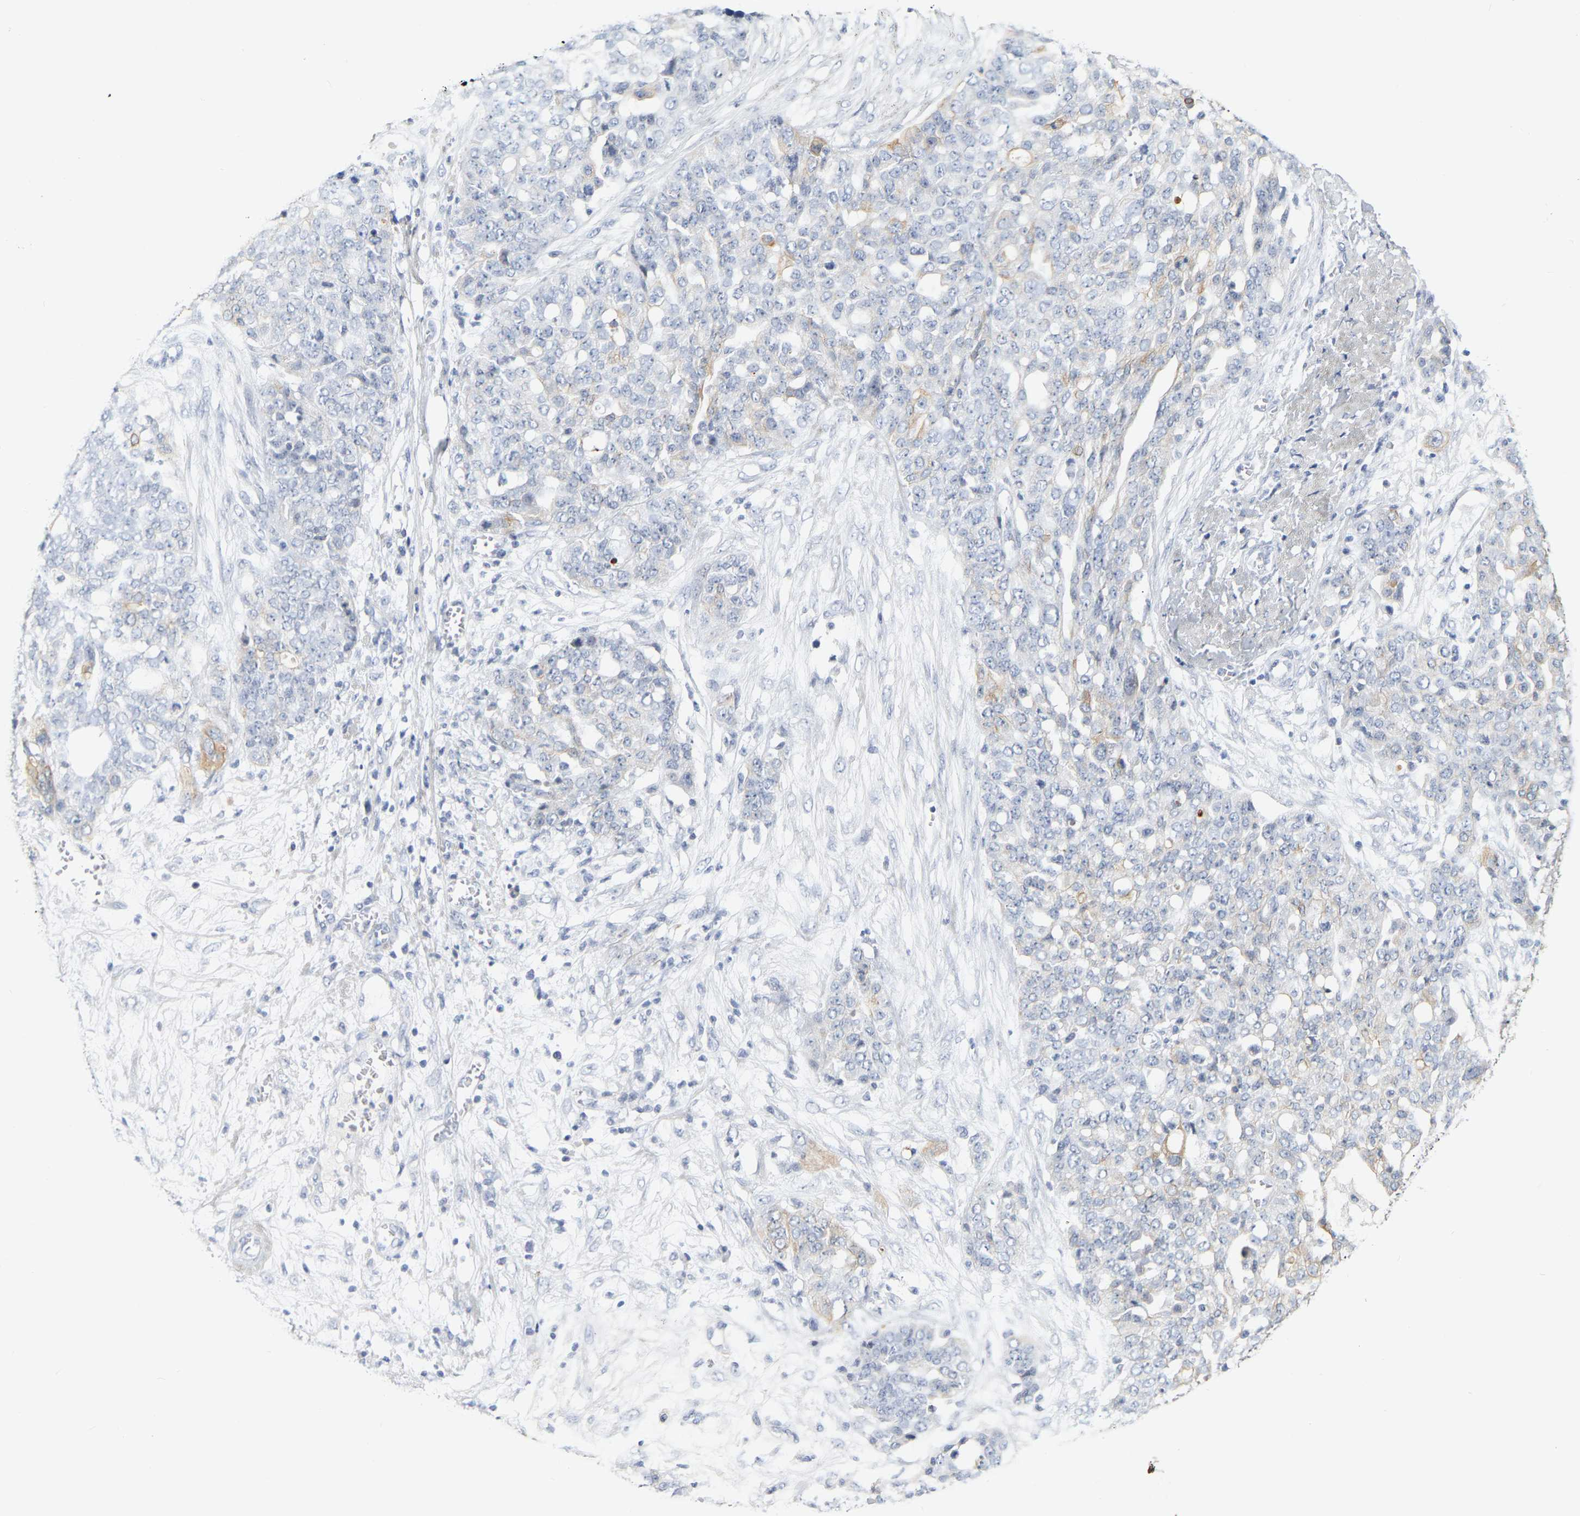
{"staining": {"intensity": "moderate", "quantity": "<25%", "location": "cytoplasmic/membranous"}, "tissue": "ovarian cancer", "cell_type": "Tumor cells", "image_type": "cancer", "snomed": [{"axis": "morphology", "description": "Cystadenocarcinoma, serous, NOS"}, {"axis": "topography", "description": "Soft tissue"}, {"axis": "topography", "description": "Ovary"}], "caption": "Moderate cytoplasmic/membranous positivity for a protein is present in approximately <25% of tumor cells of ovarian cancer using IHC.", "gene": "KRT76", "patient": {"sex": "female", "age": 57}}